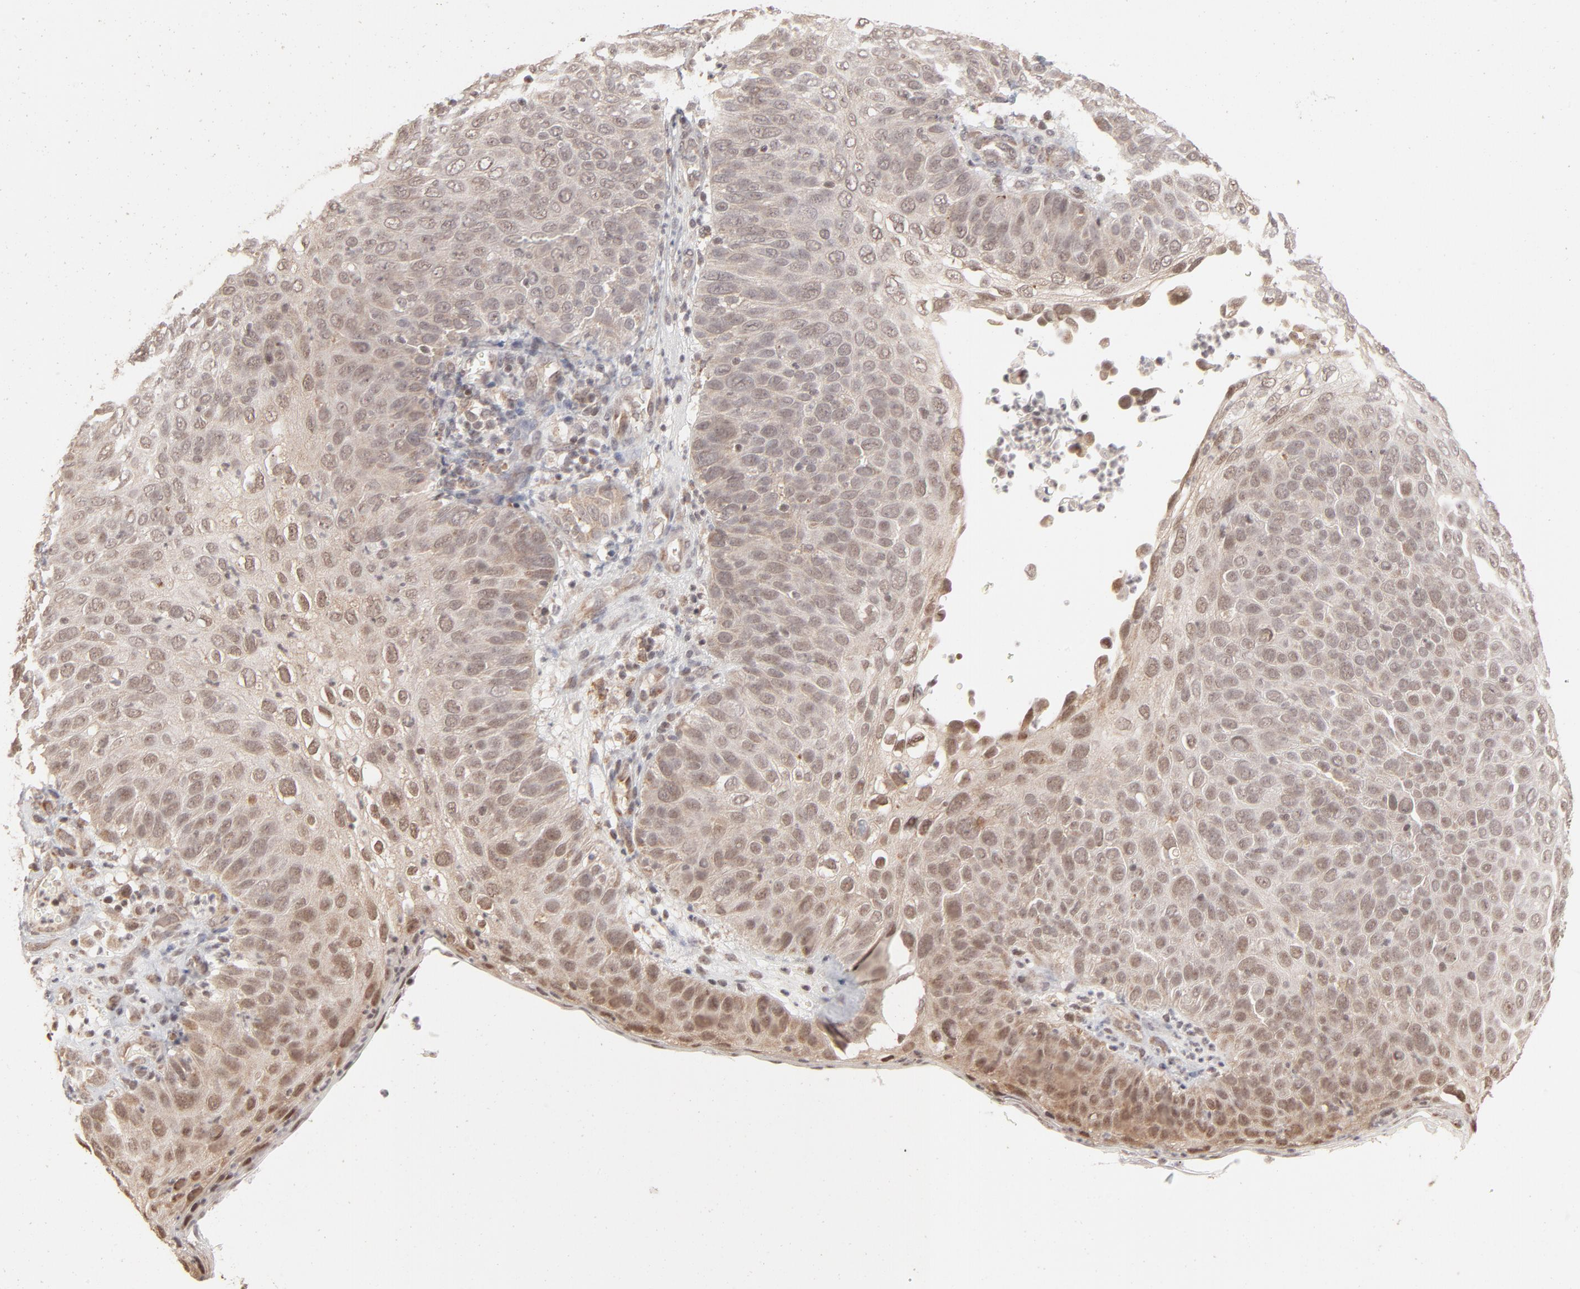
{"staining": {"intensity": "weak", "quantity": ">75%", "location": "cytoplasmic/membranous,nuclear"}, "tissue": "skin cancer", "cell_type": "Tumor cells", "image_type": "cancer", "snomed": [{"axis": "morphology", "description": "Squamous cell carcinoma, NOS"}, {"axis": "topography", "description": "Skin"}], "caption": "Immunohistochemical staining of human skin cancer (squamous cell carcinoma) reveals weak cytoplasmic/membranous and nuclear protein staining in about >75% of tumor cells.", "gene": "ARIH1", "patient": {"sex": "male", "age": 87}}